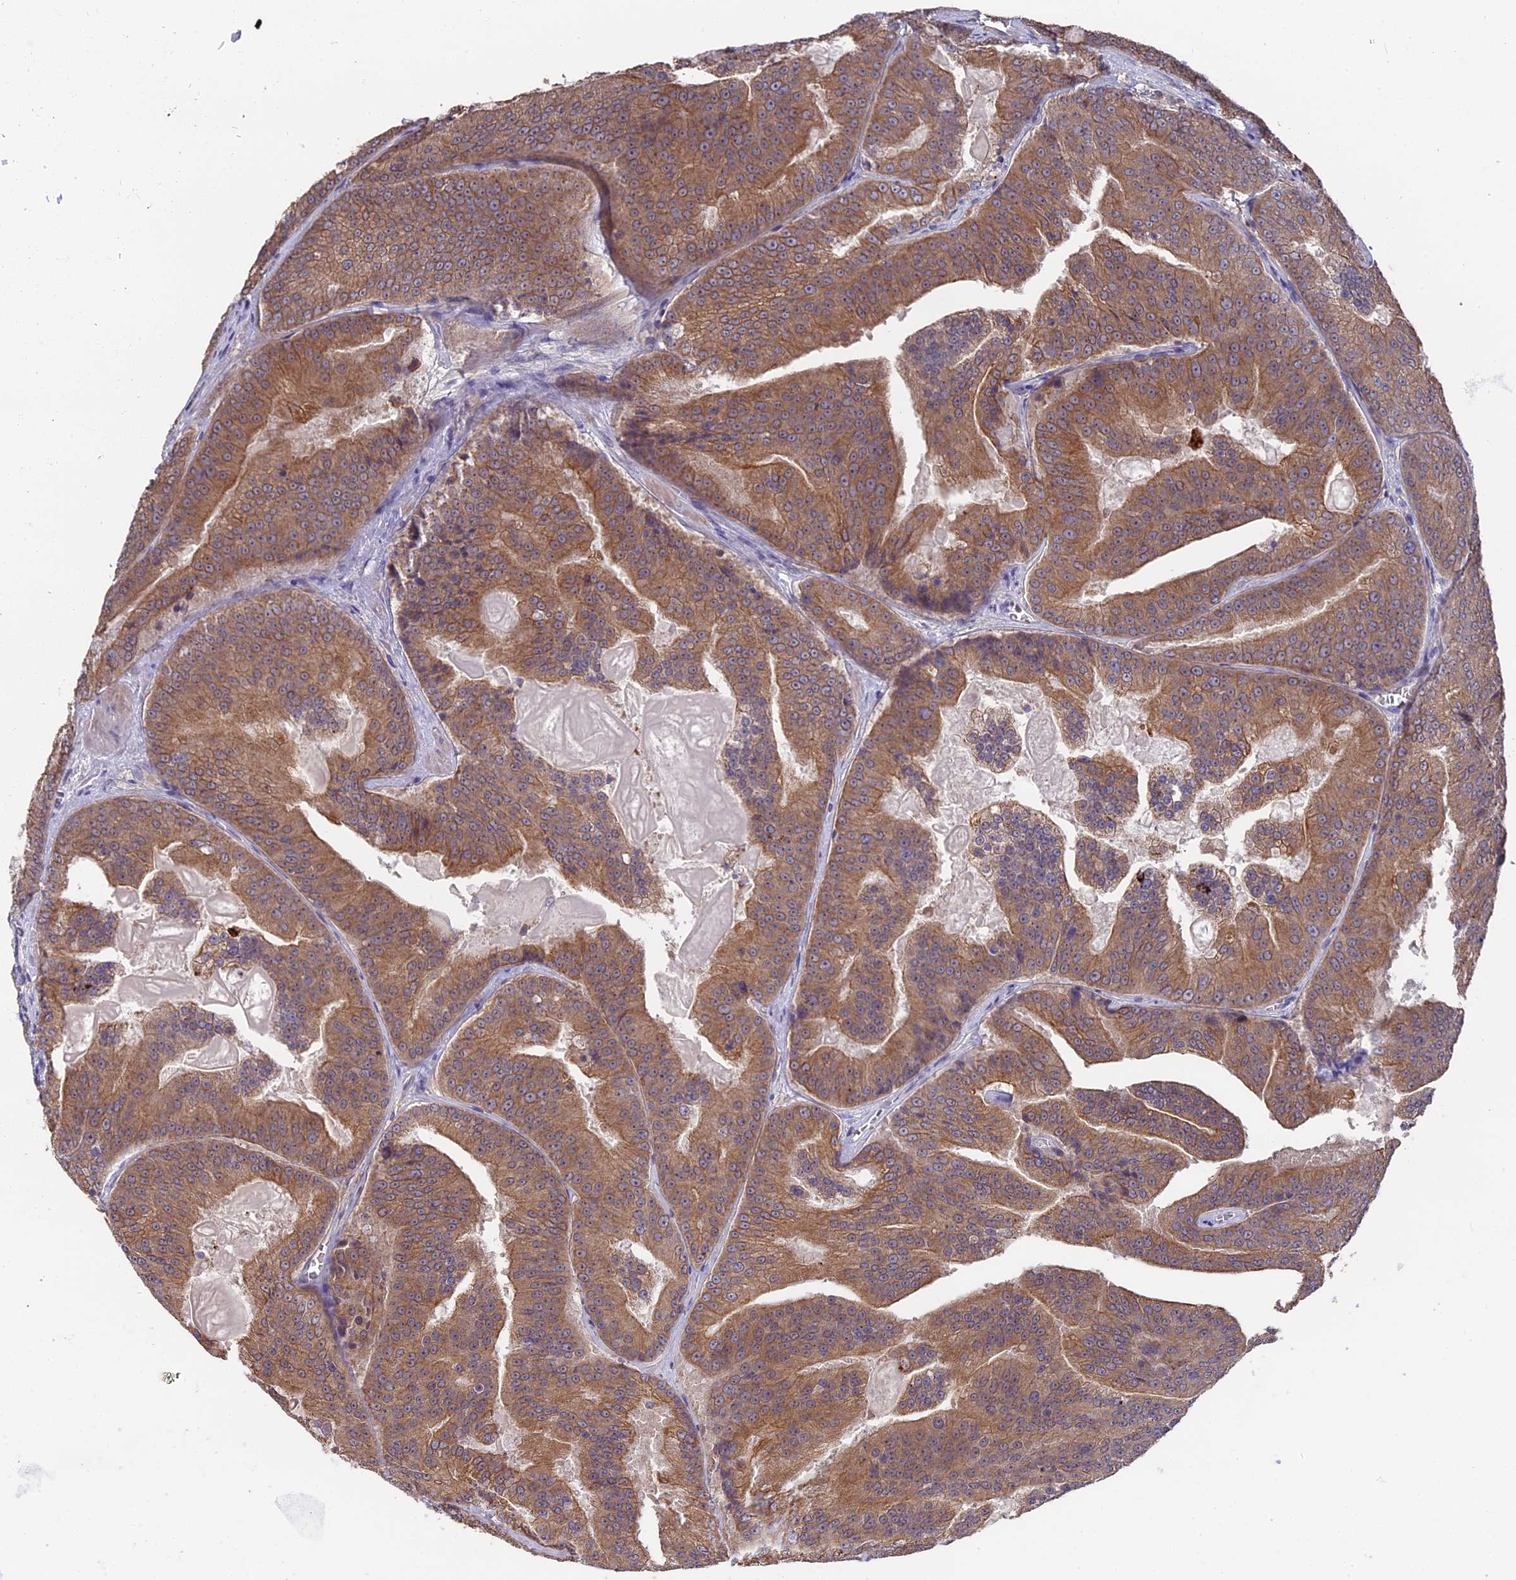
{"staining": {"intensity": "moderate", "quantity": ">75%", "location": "cytoplasmic/membranous"}, "tissue": "prostate cancer", "cell_type": "Tumor cells", "image_type": "cancer", "snomed": [{"axis": "morphology", "description": "Adenocarcinoma, High grade"}, {"axis": "topography", "description": "Prostate"}], "caption": "A brown stain labels moderate cytoplasmic/membranous expression of a protein in prostate high-grade adenocarcinoma tumor cells.", "gene": "ZCCHC2", "patient": {"sex": "male", "age": 61}}